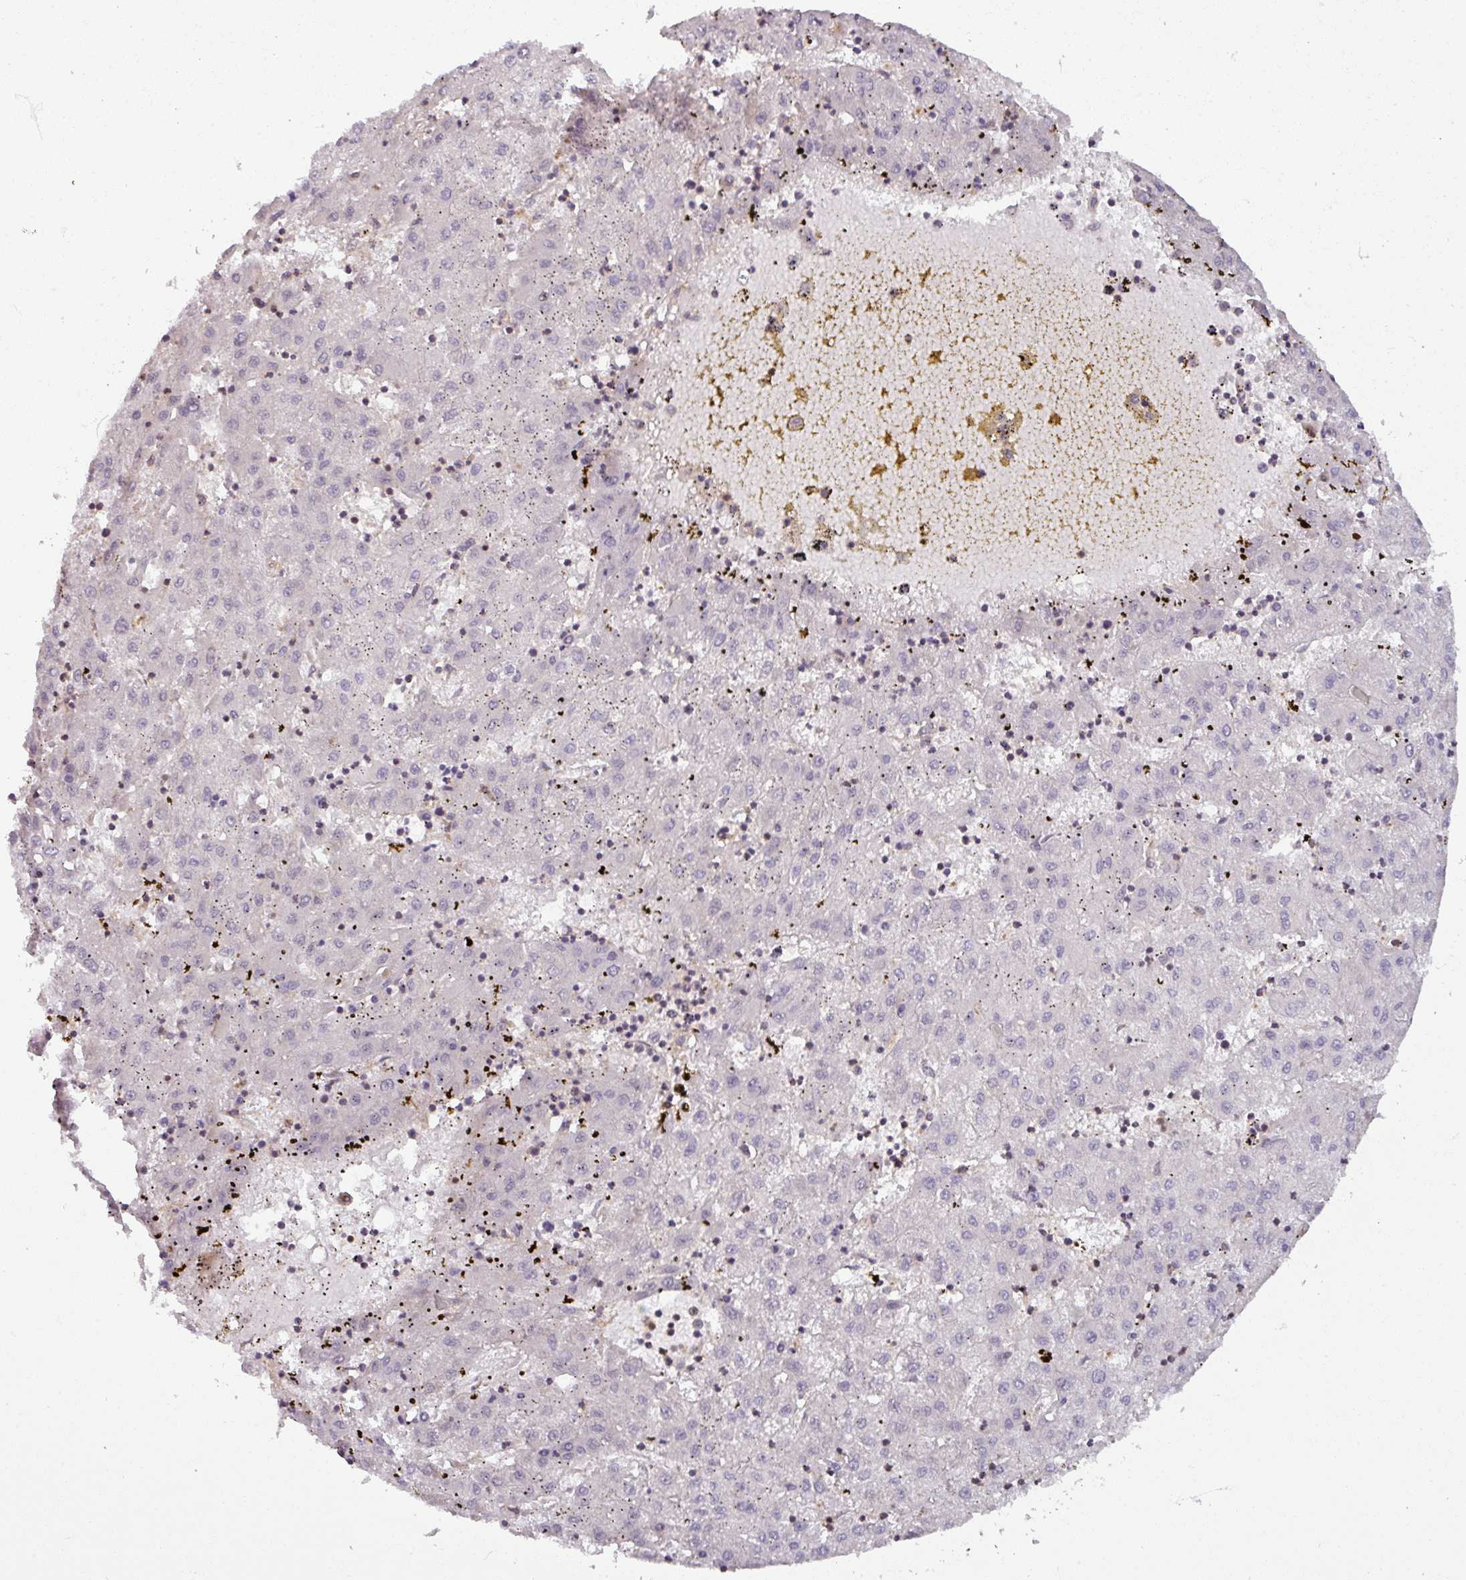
{"staining": {"intensity": "negative", "quantity": "none", "location": "none"}, "tissue": "liver cancer", "cell_type": "Tumor cells", "image_type": "cancer", "snomed": [{"axis": "morphology", "description": "Carcinoma, Hepatocellular, NOS"}, {"axis": "topography", "description": "Liver"}], "caption": "Liver cancer was stained to show a protein in brown. There is no significant staining in tumor cells.", "gene": "TUSC3", "patient": {"sex": "male", "age": 72}}